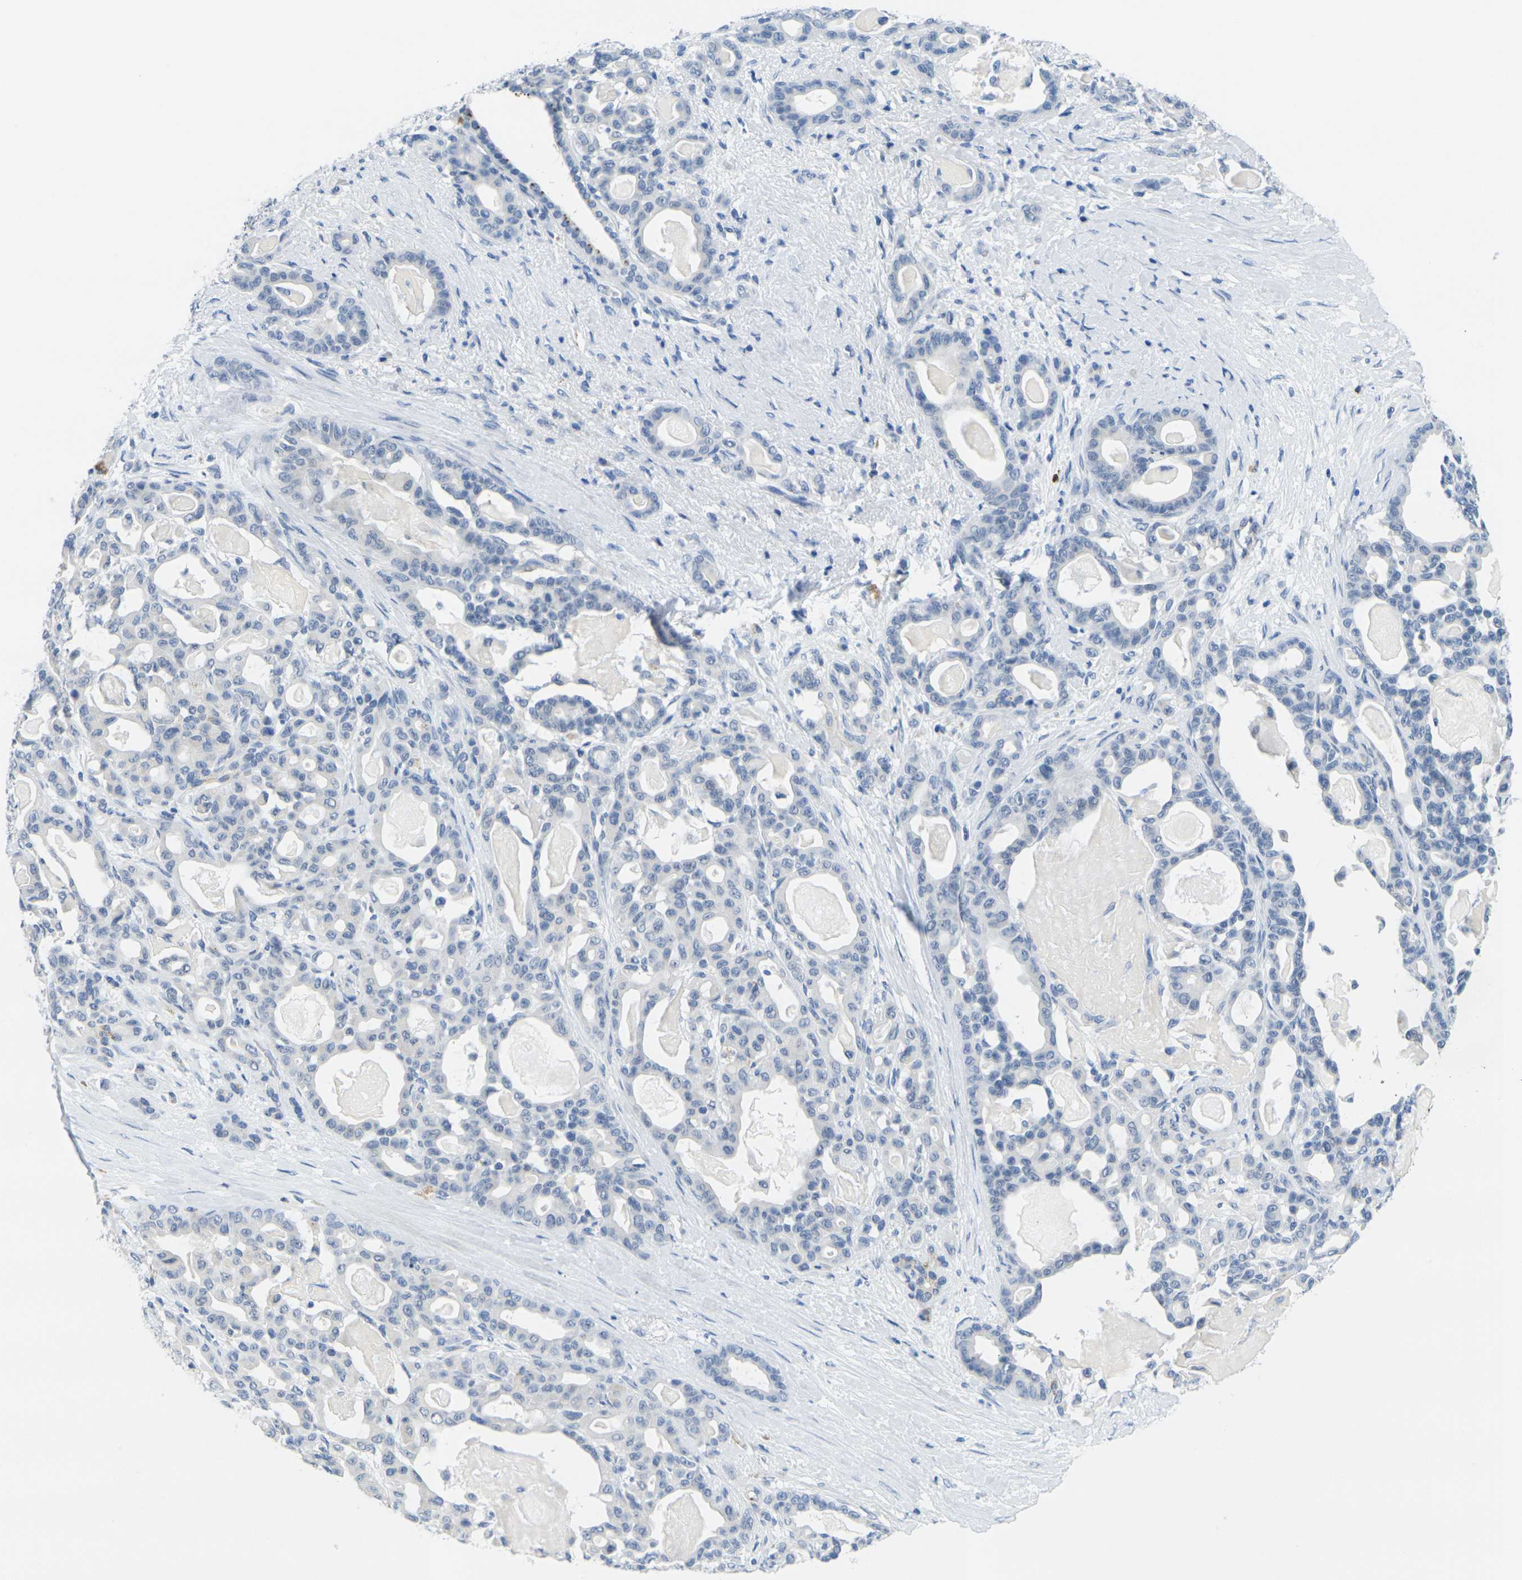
{"staining": {"intensity": "negative", "quantity": "none", "location": "none"}, "tissue": "pancreatic cancer", "cell_type": "Tumor cells", "image_type": "cancer", "snomed": [{"axis": "morphology", "description": "Adenocarcinoma, NOS"}, {"axis": "topography", "description": "Pancreas"}], "caption": "IHC of pancreatic cancer demonstrates no expression in tumor cells.", "gene": "GPR15", "patient": {"sex": "male", "age": 63}}